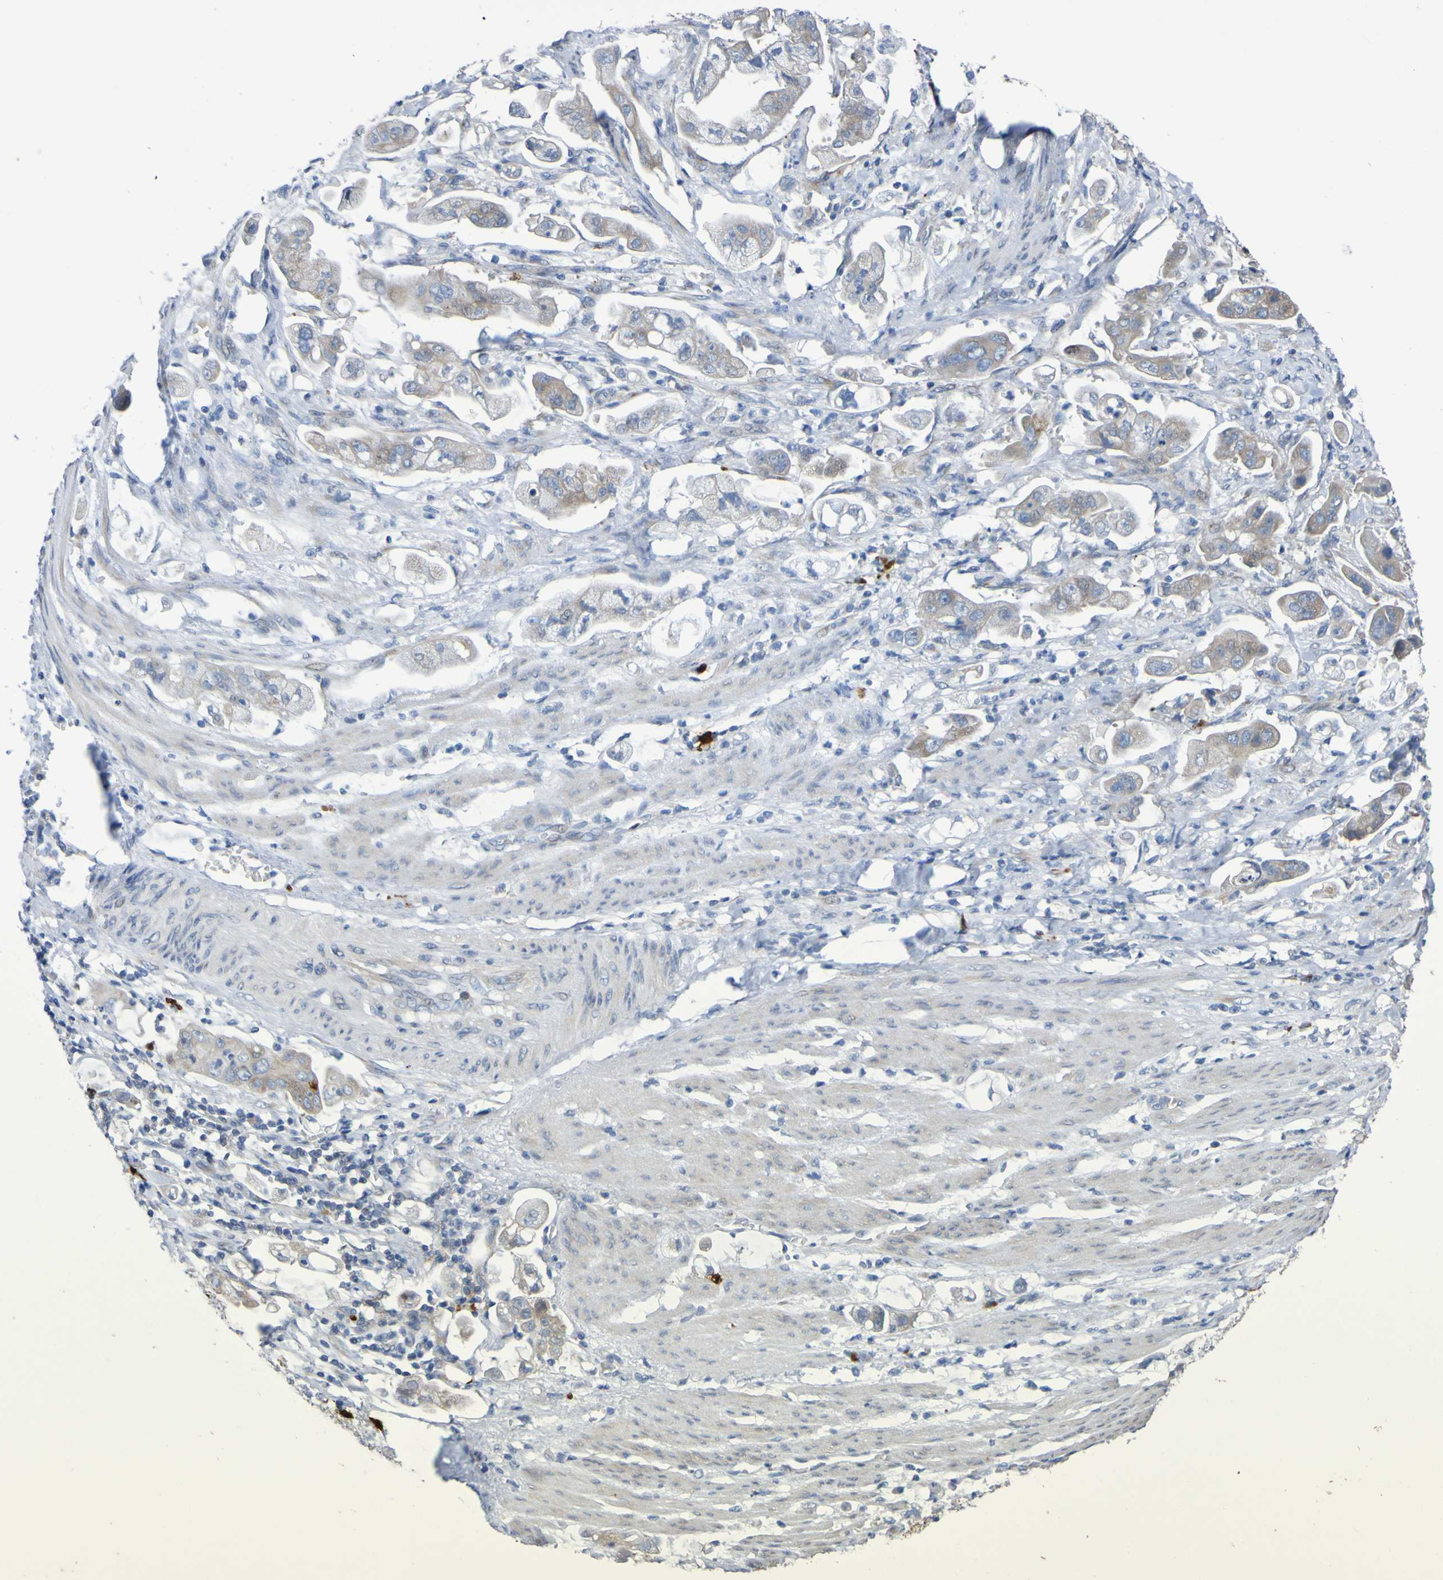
{"staining": {"intensity": "weak", "quantity": "25%-75%", "location": "cytoplasmic/membranous"}, "tissue": "stomach cancer", "cell_type": "Tumor cells", "image_type": "cancer", "snomed": [{"axis": "morphology", "description": "Adenocarcinoma, NOS"}, {"axis": "topography", "description": "Stomach"}], "caption": "The immunohistochemical stain highlights weak cytoplasmic/membranous expression in tumor cells of stomach adenocarcinoma tissue. (IHC, brightfield microscopy, high magnification).", "gene": "C11orf24", "patient": {"sex": "male", "age": 62}}